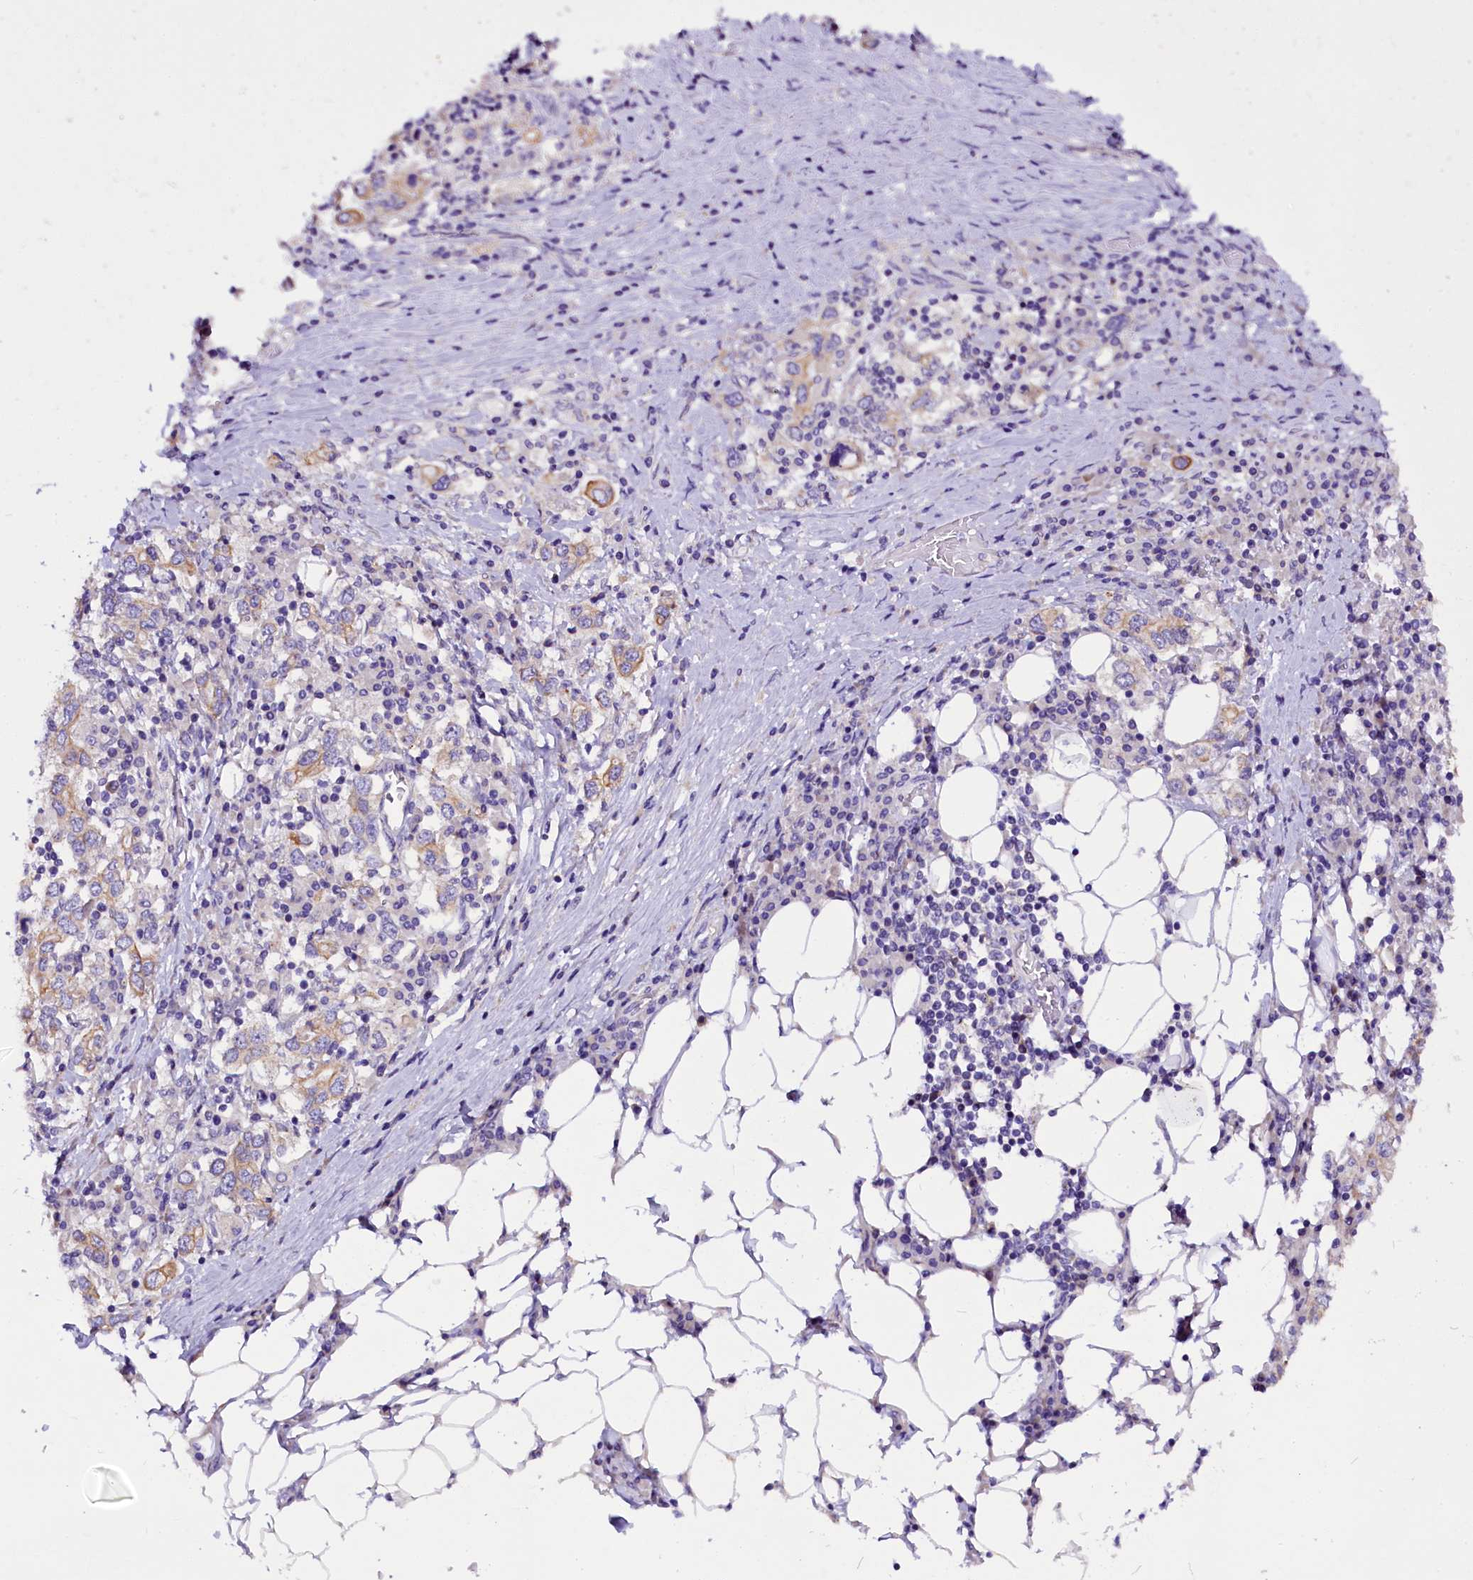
{"staining": {"intensity": "moderate", "quantity": "<25%", "location": "cytoplasmic/membranous"}, "tissue": "stomach cancer", "cell_type": "Tumor cells", "image_type": "cancer", "snomed": [{"axis": "morphology", "description": "Adenocarcinoma, NOS"}, {"axis": "topography", "description": "Stomach, upper"}, {"axis": "topography", "description": "Stomach"}], "caption": "Human stomach adenocarcinoma stained for a protein (brown) reveals moderate cytoplasmic/membranous positive positivity in approximately <25% of tumor cells.", "gene": "CEP170", "patient": {"sex": "male", "age": 62}}